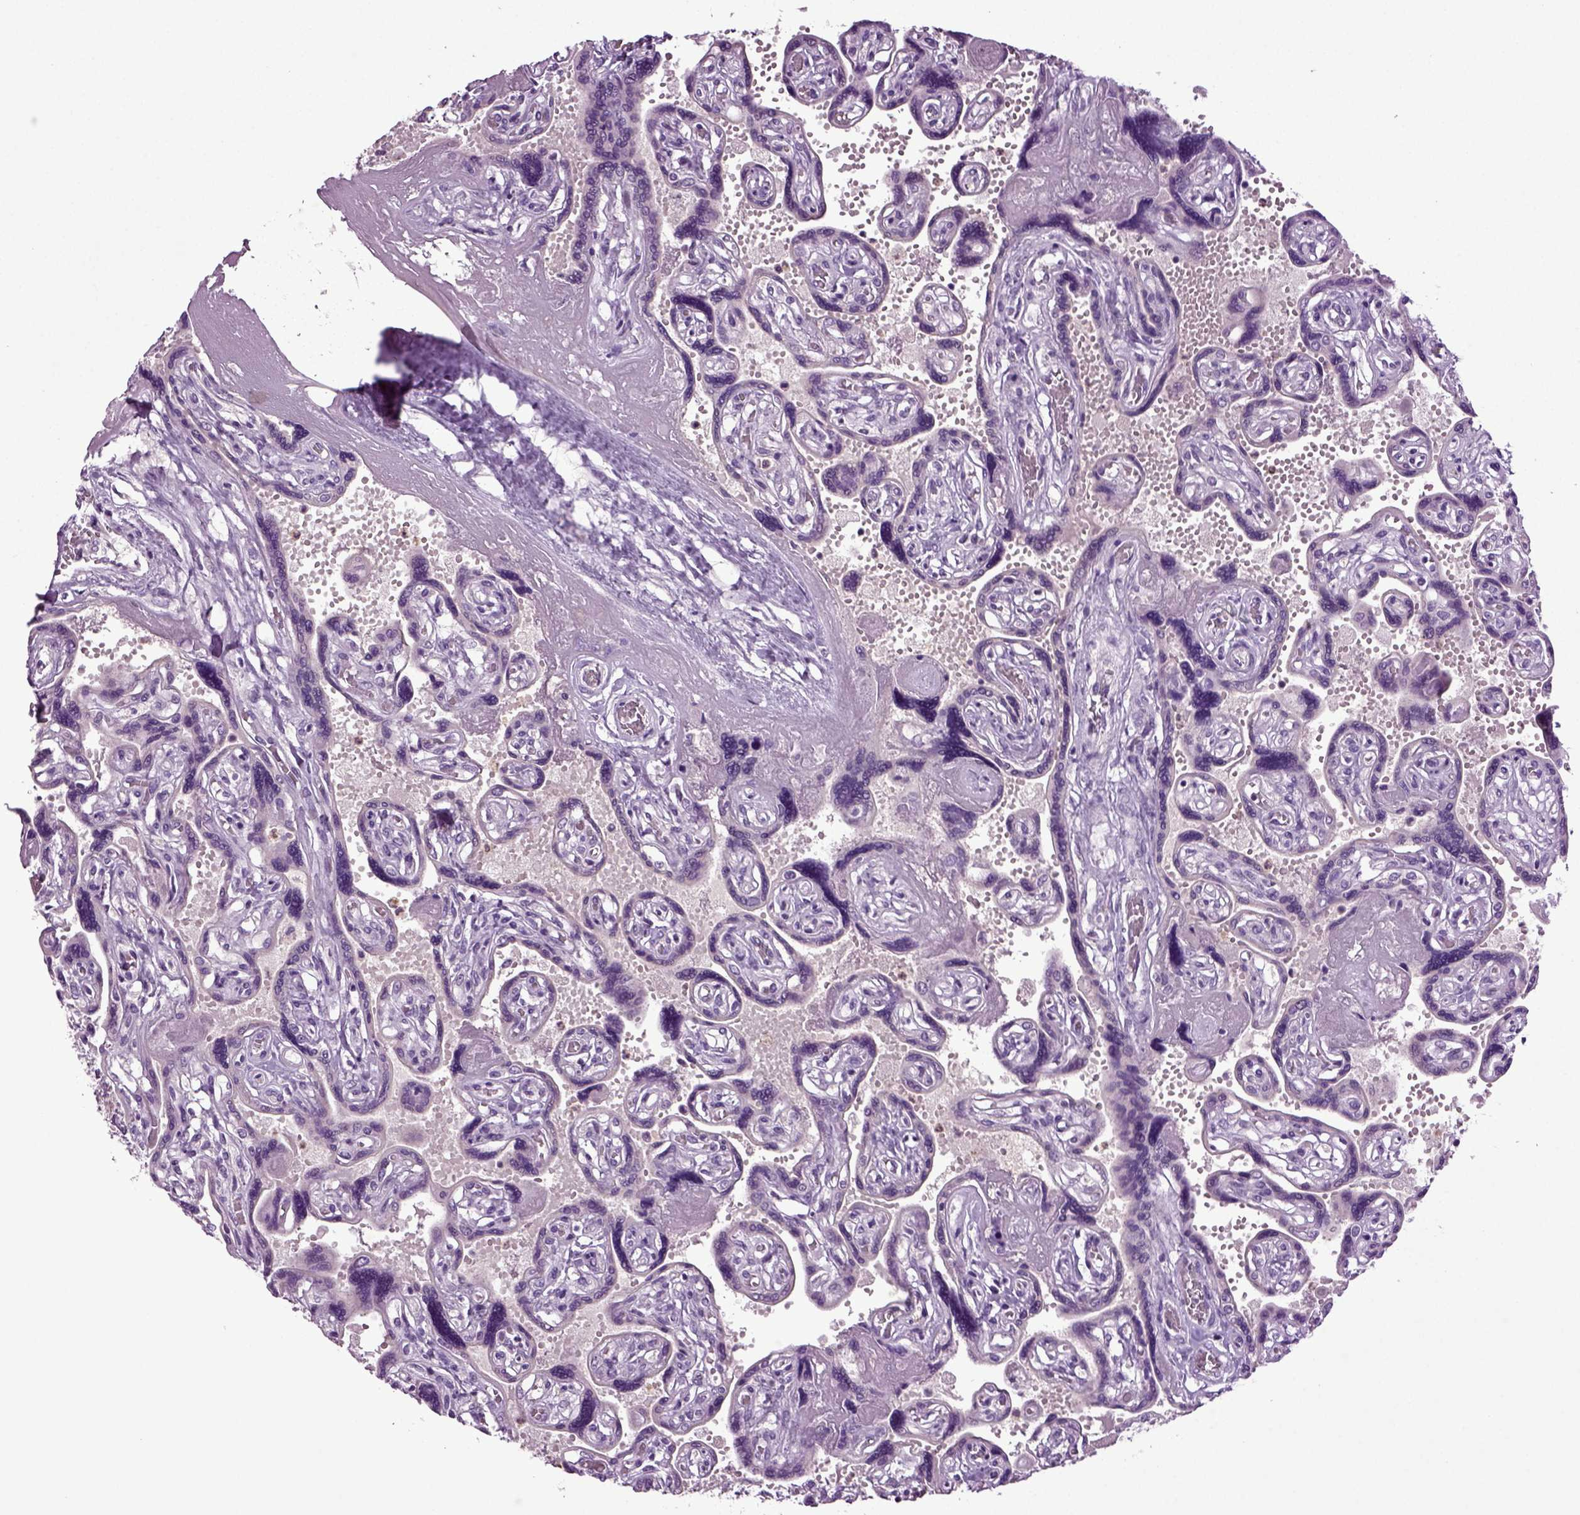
{"staining": {"intensity": "negative", "quantity": "none", "location": "none"}, "tissue": "placenta", "cell_type": "Decidual cells", "image_type": "normal", "snomed": [{"axis": "morphology", "description": "Normal tissue, NOS"}, {"axis": "topography", "description": "Placenta"}], "caption": "An immunohistochemistry image of normal placenta is shown. There is no staining in decidual cells of placenta.", "gene": "FGF11", "patient": {"sex": "female", "age": 32}}